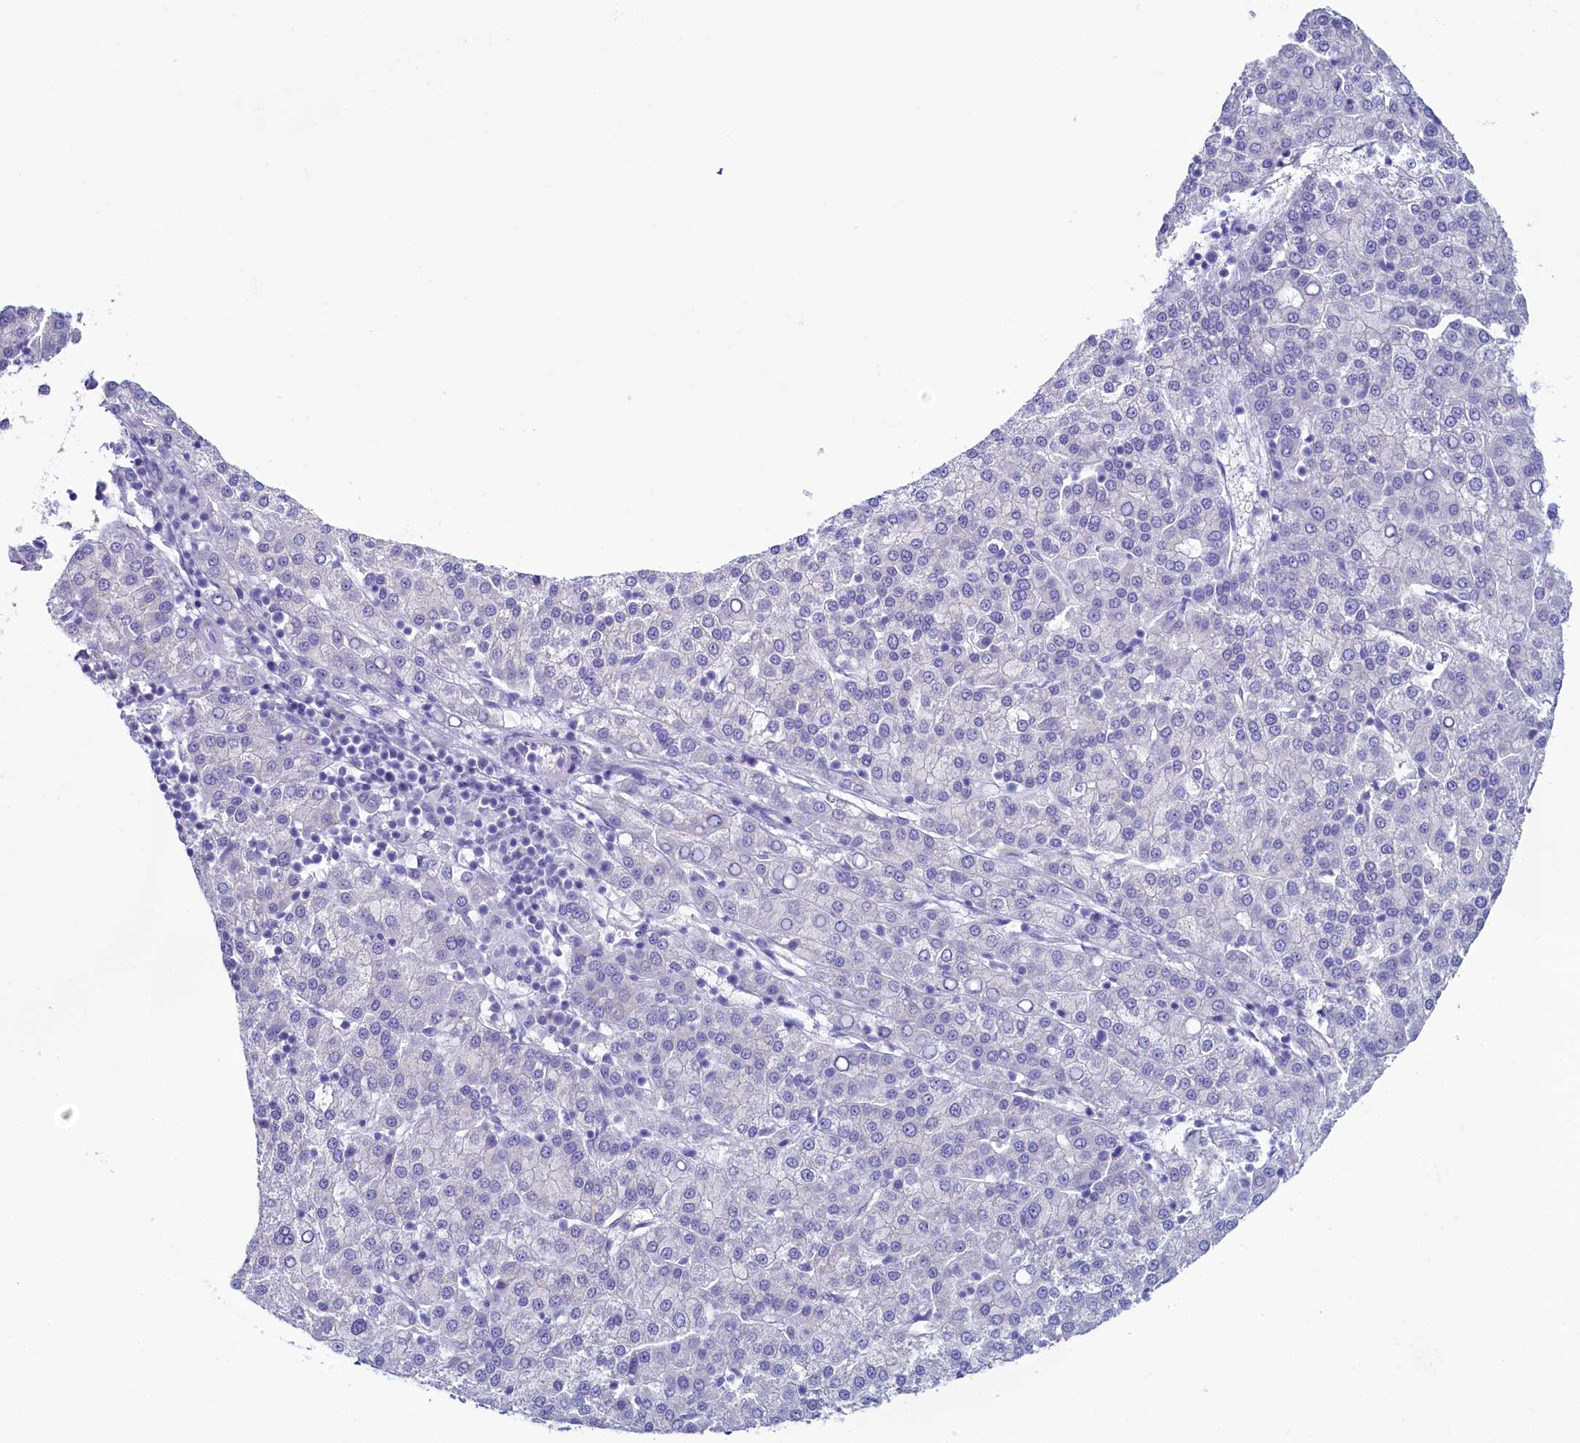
{"staining": {"intensity": "negative", "quantity": "none", "location": "none"}, "tissue": "liver cancer", "cell_type": "Tumor cells", "image_type": "cancer", "snomed": [{"axis": "morphology", "description": "Carcinoma, Hepatocellular, NOS"}, {"axis": "topography", "description": "Liver"}], "caption": "This micrograph is of liver hepatocellular carcinoma stained with immunohistochemistry (IHC) to label a protein in brown with the nuclei are counter-stained blue. There is no expression in tumor cells.", "gene": "SKA3", "patient": {"sex": "female", "age": 58}}